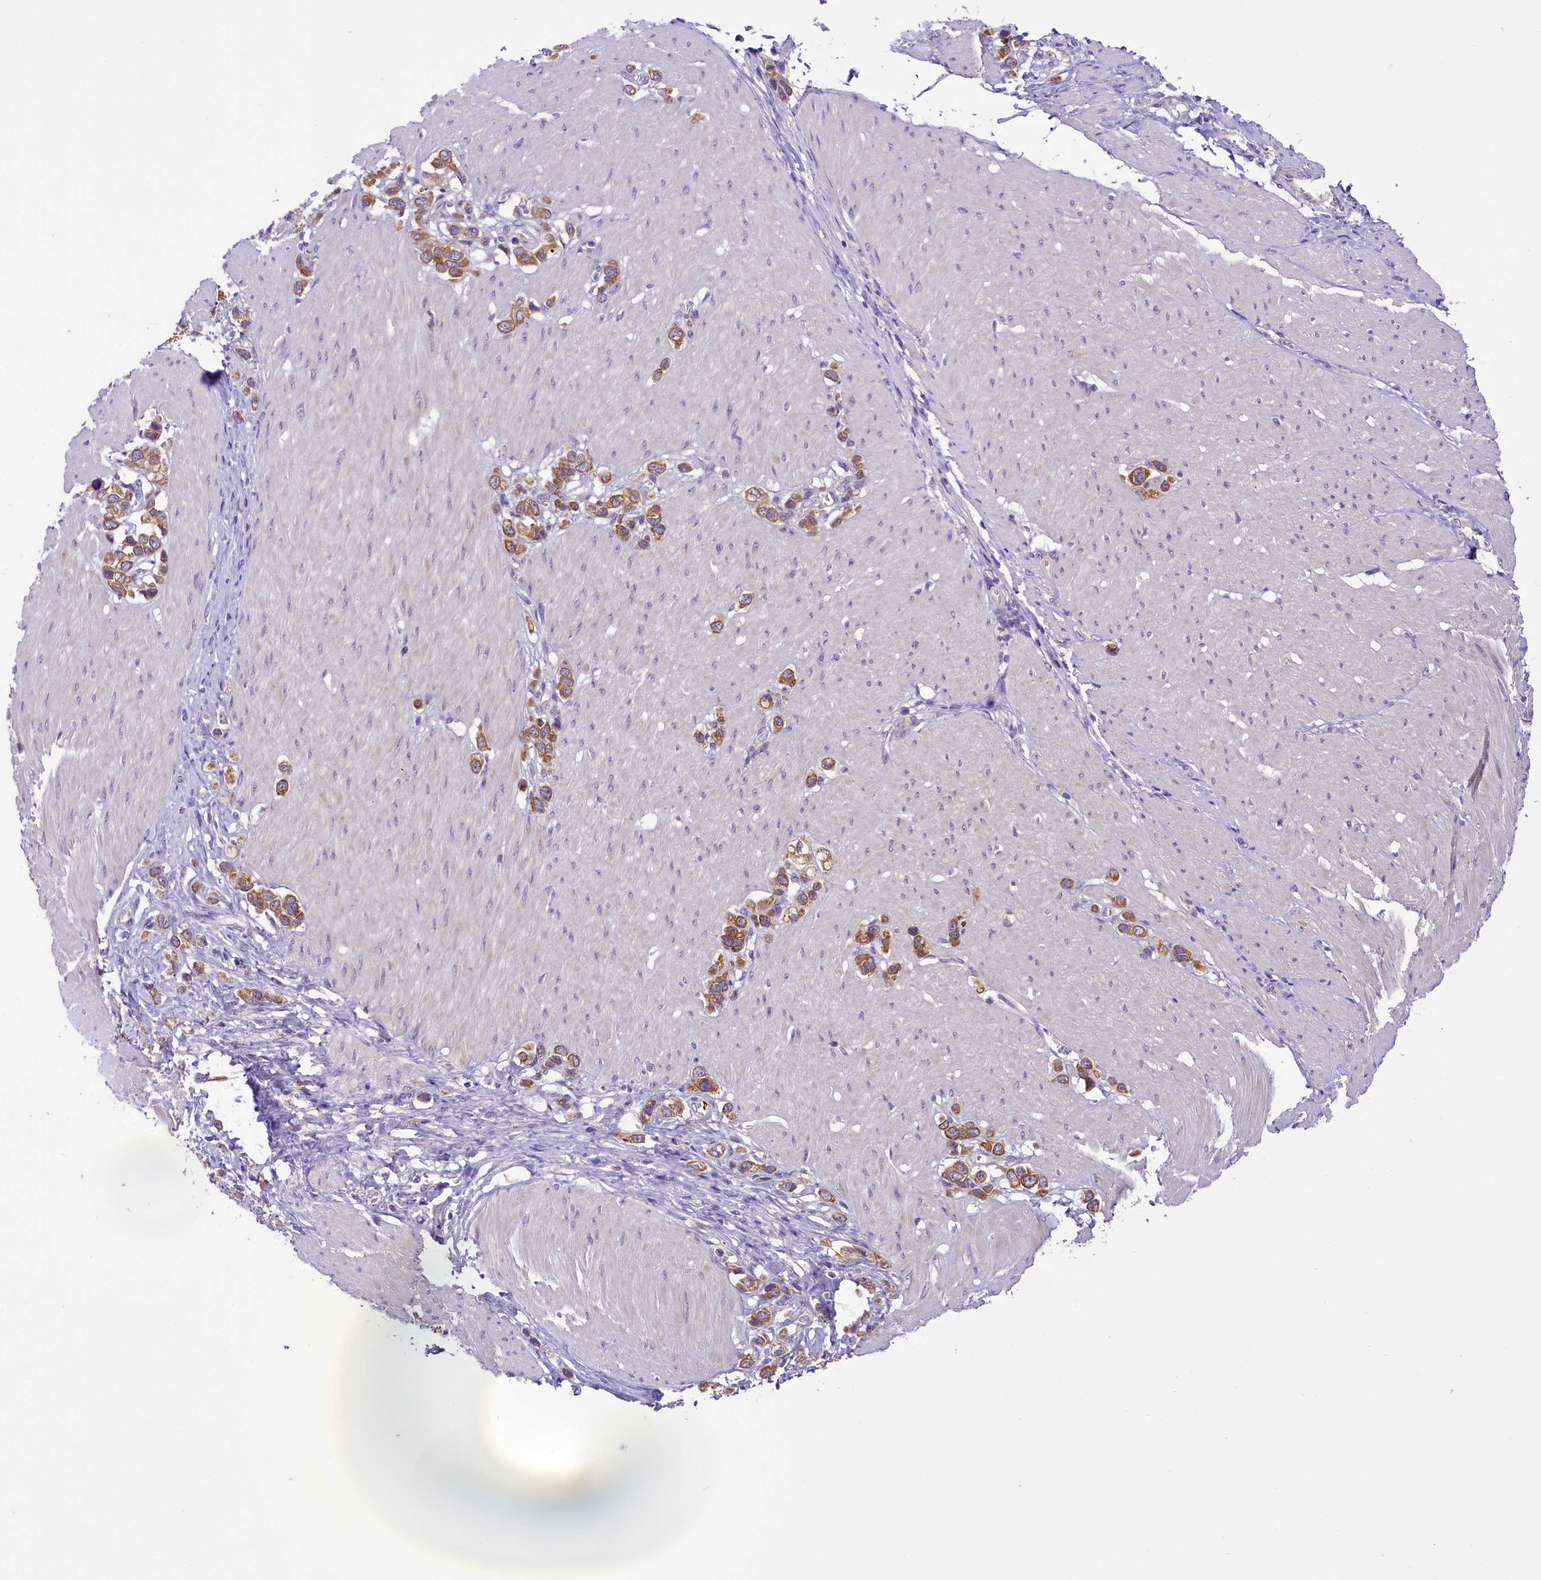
{"staining": {"intensity": "moderate", "quantity": ">75%", "location": "cytoplasmic/membranous"}, "tissue": "stomach cancer", "cell_type": "Tumor cells", "image_type": "cancer", "snomed": [{"axis": "morphology", "description": "Normal tissue, NOS"}, {"axis": "morphology", "description": "Adenocarcinoma, NOS"}, {"axis": "topography", "description": "Stomach, upper"}, {"axis": "topography", "description": "Stomach"}], "caption": "Protein staining reveals moderate cytoplasmic/membranous expression in approximately >75% of tumor cells in adenocarcinoma (stomach).", "gene": "LARP4", "patient": {"sex": "female", "age": 65}}